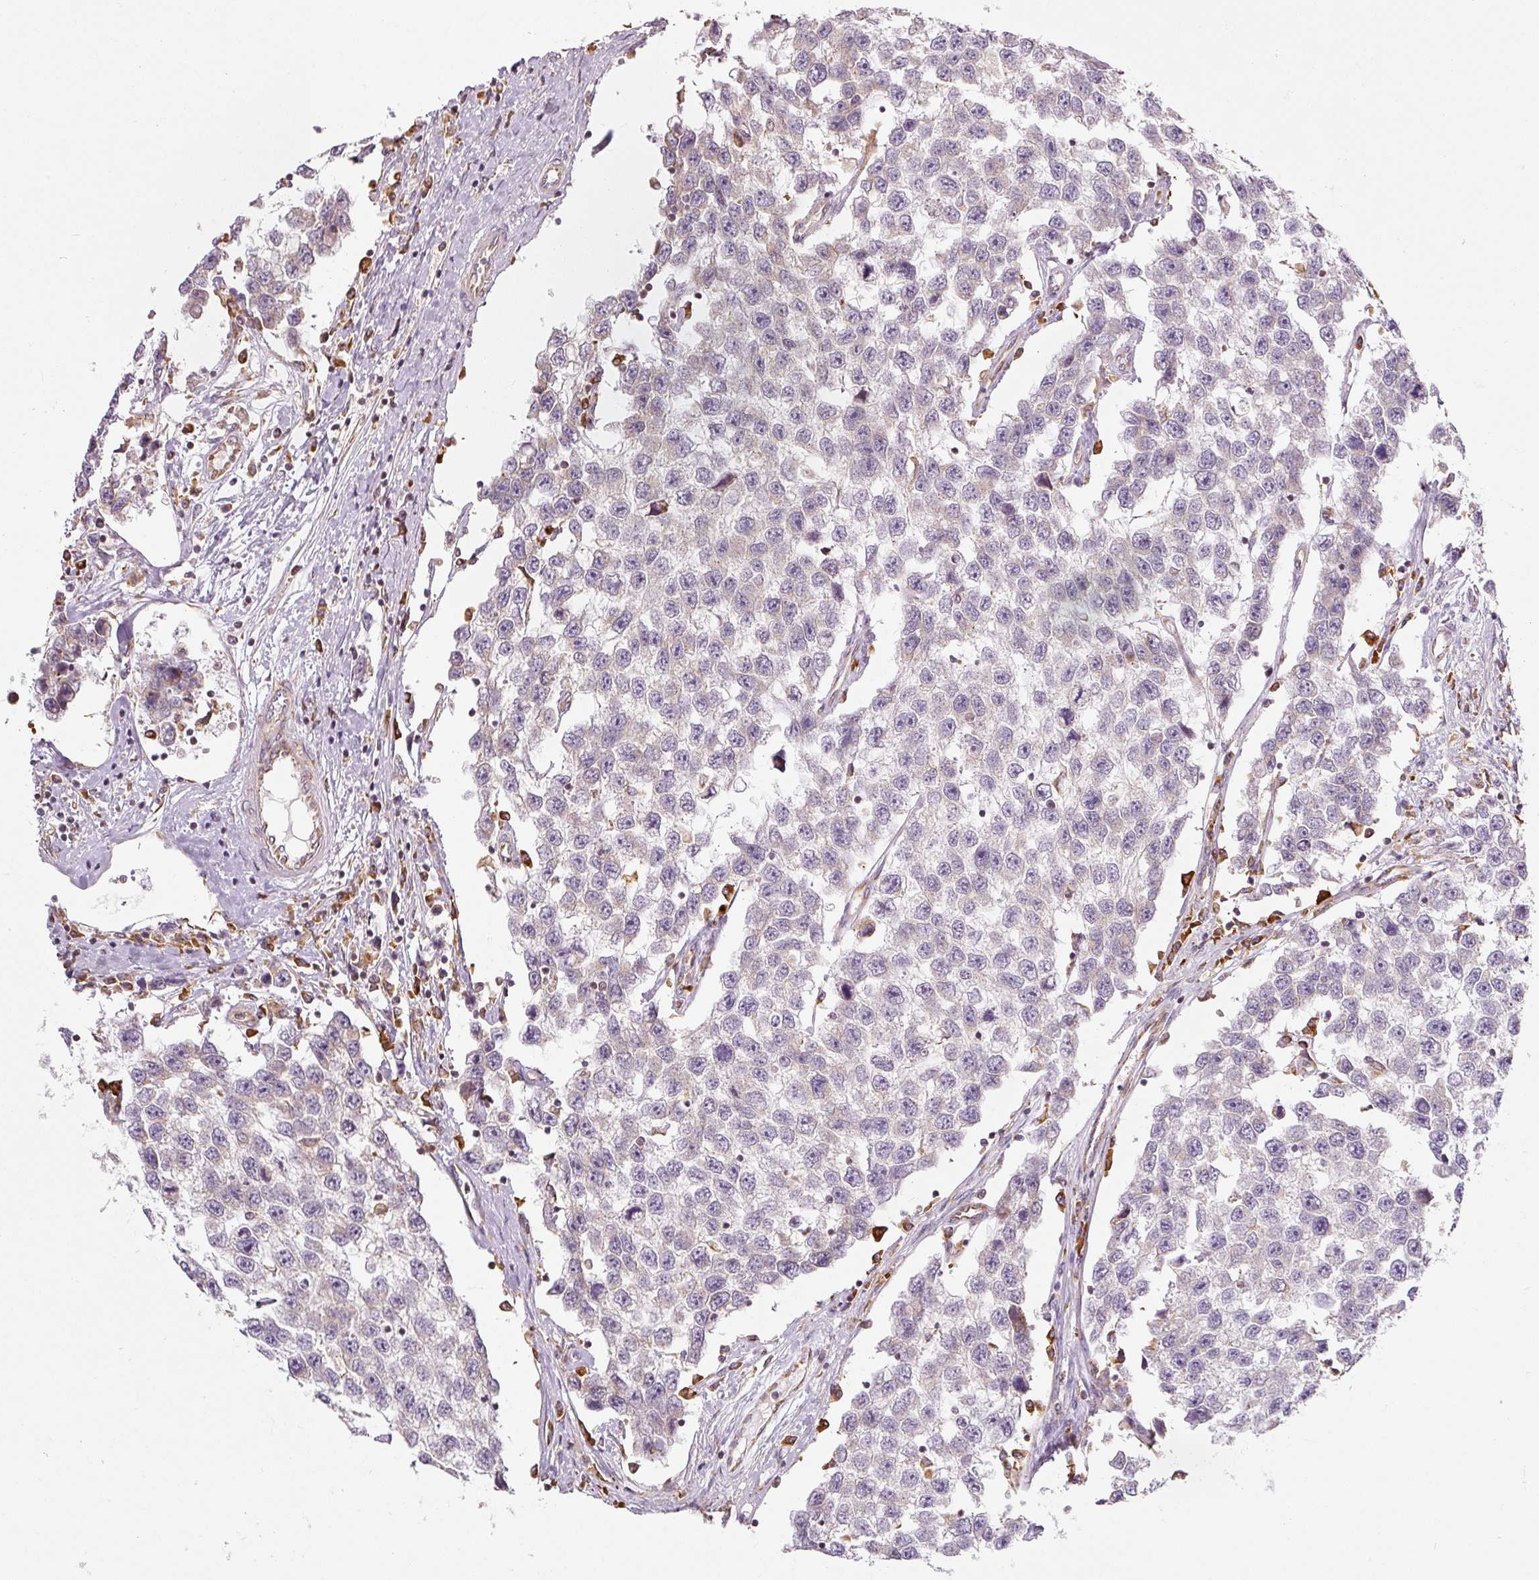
{"staining": {"intensity": "negative", "quantity": "none", "location": "none"}, "tissue": "testis cancer", "cell_type": "Tumor cells", "image_type": "cancer", "snomed": [{"axis": "morphology", "description": "Seminoma, NOS"}, {"axis": "topography", "description": "Testis"}], "caption": "Immunohistochemistry (IHC) of human seminoma (testis) demonstrates no positivity in tumor cells.", "gene": "MORN4", "patient": {"sex": "male", "age": 33}}